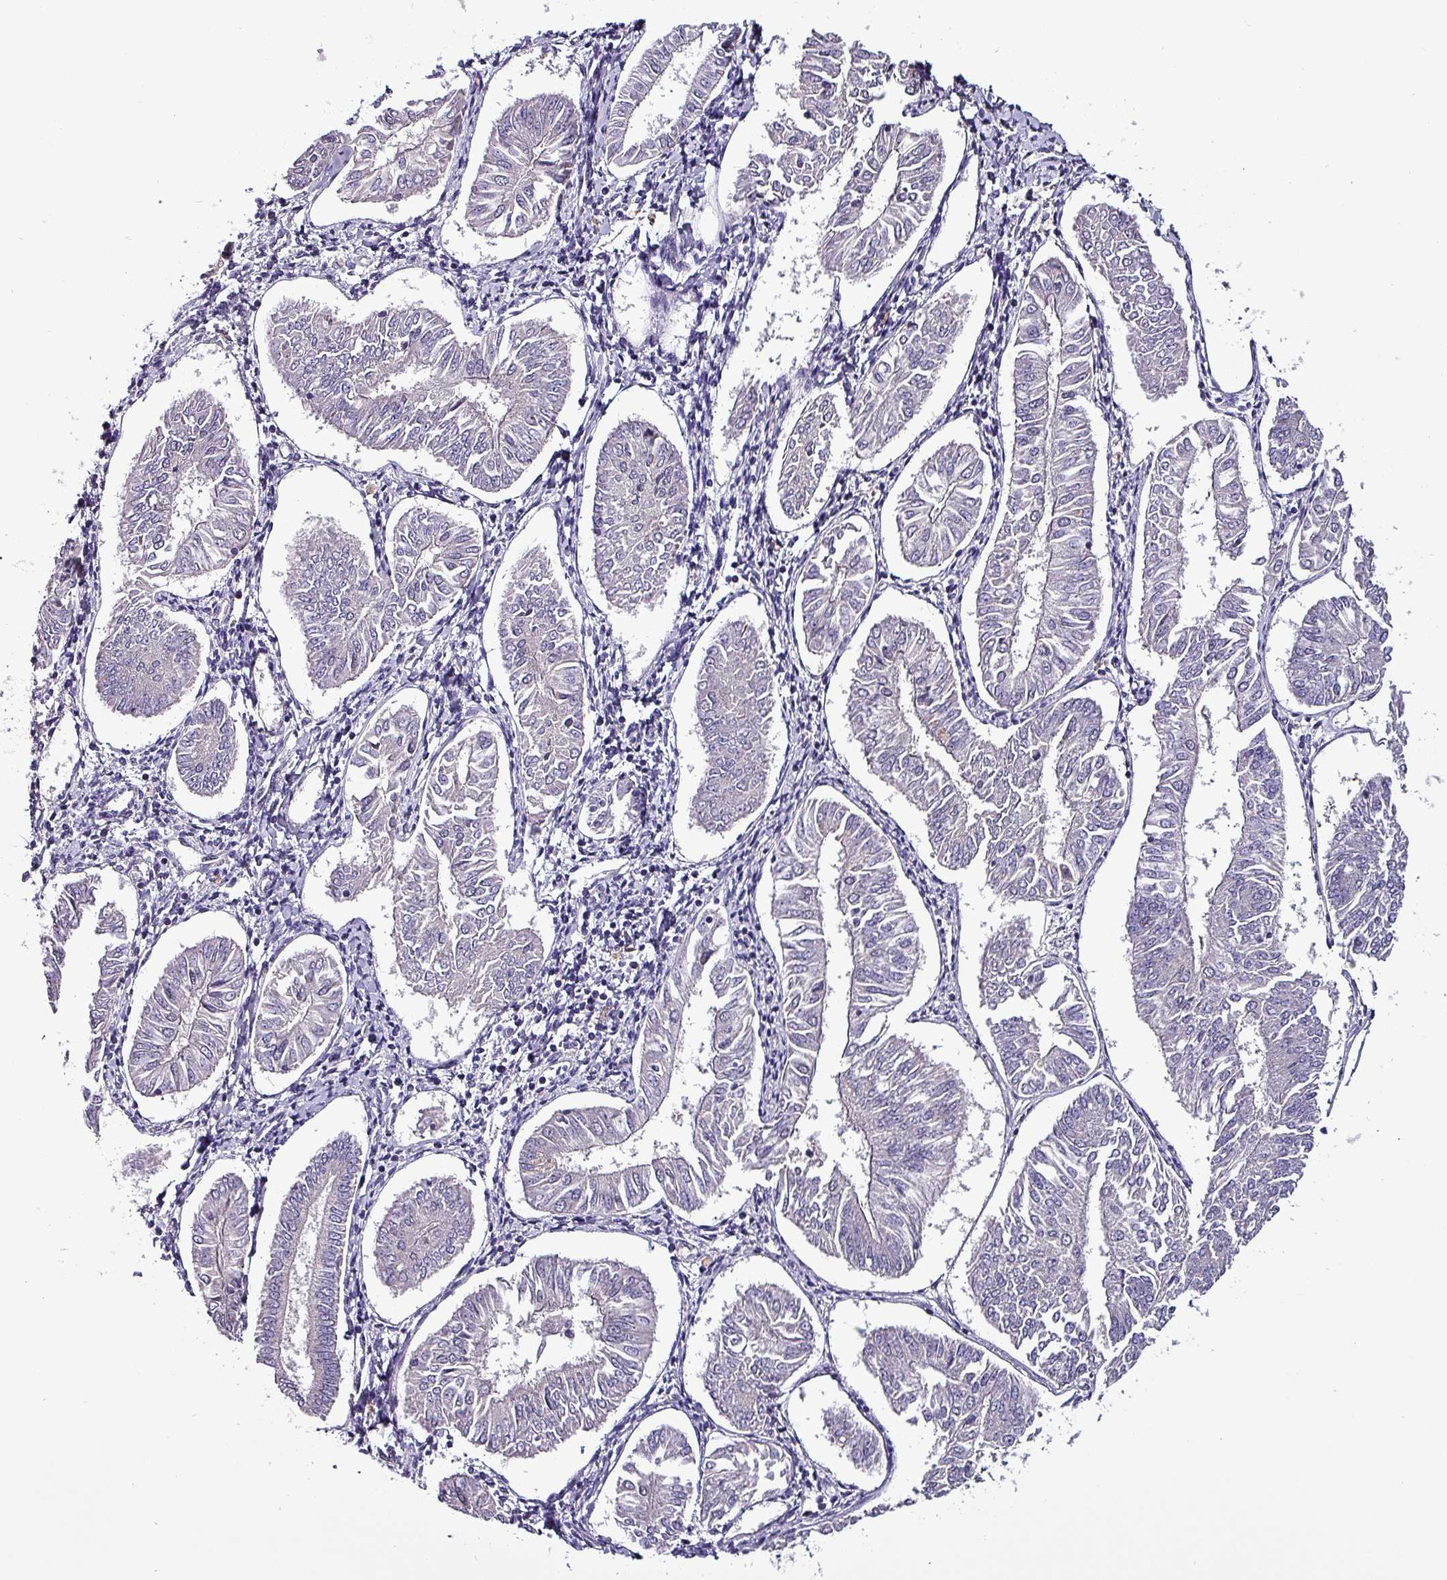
{"staining": {"intensity": "negative", "quantity": "none", "location": "none"}, "tissue": "endometrial cancer", "cell_type": "Tumor cells", "image_type": "cancer", "snomed": [{"axis": "morphology", "description": "Adenocarcinoma, NOS"}, {"axis": "topography", "description": "Endometrium"}], "caption": "A high-resolution micrograph shows IHC staining of adenocarcinoma (endometrial), which reveals no significant staining in tumor cells.", "gene": "GRAPL", "patient": {"sex": "female", "age": 58}}